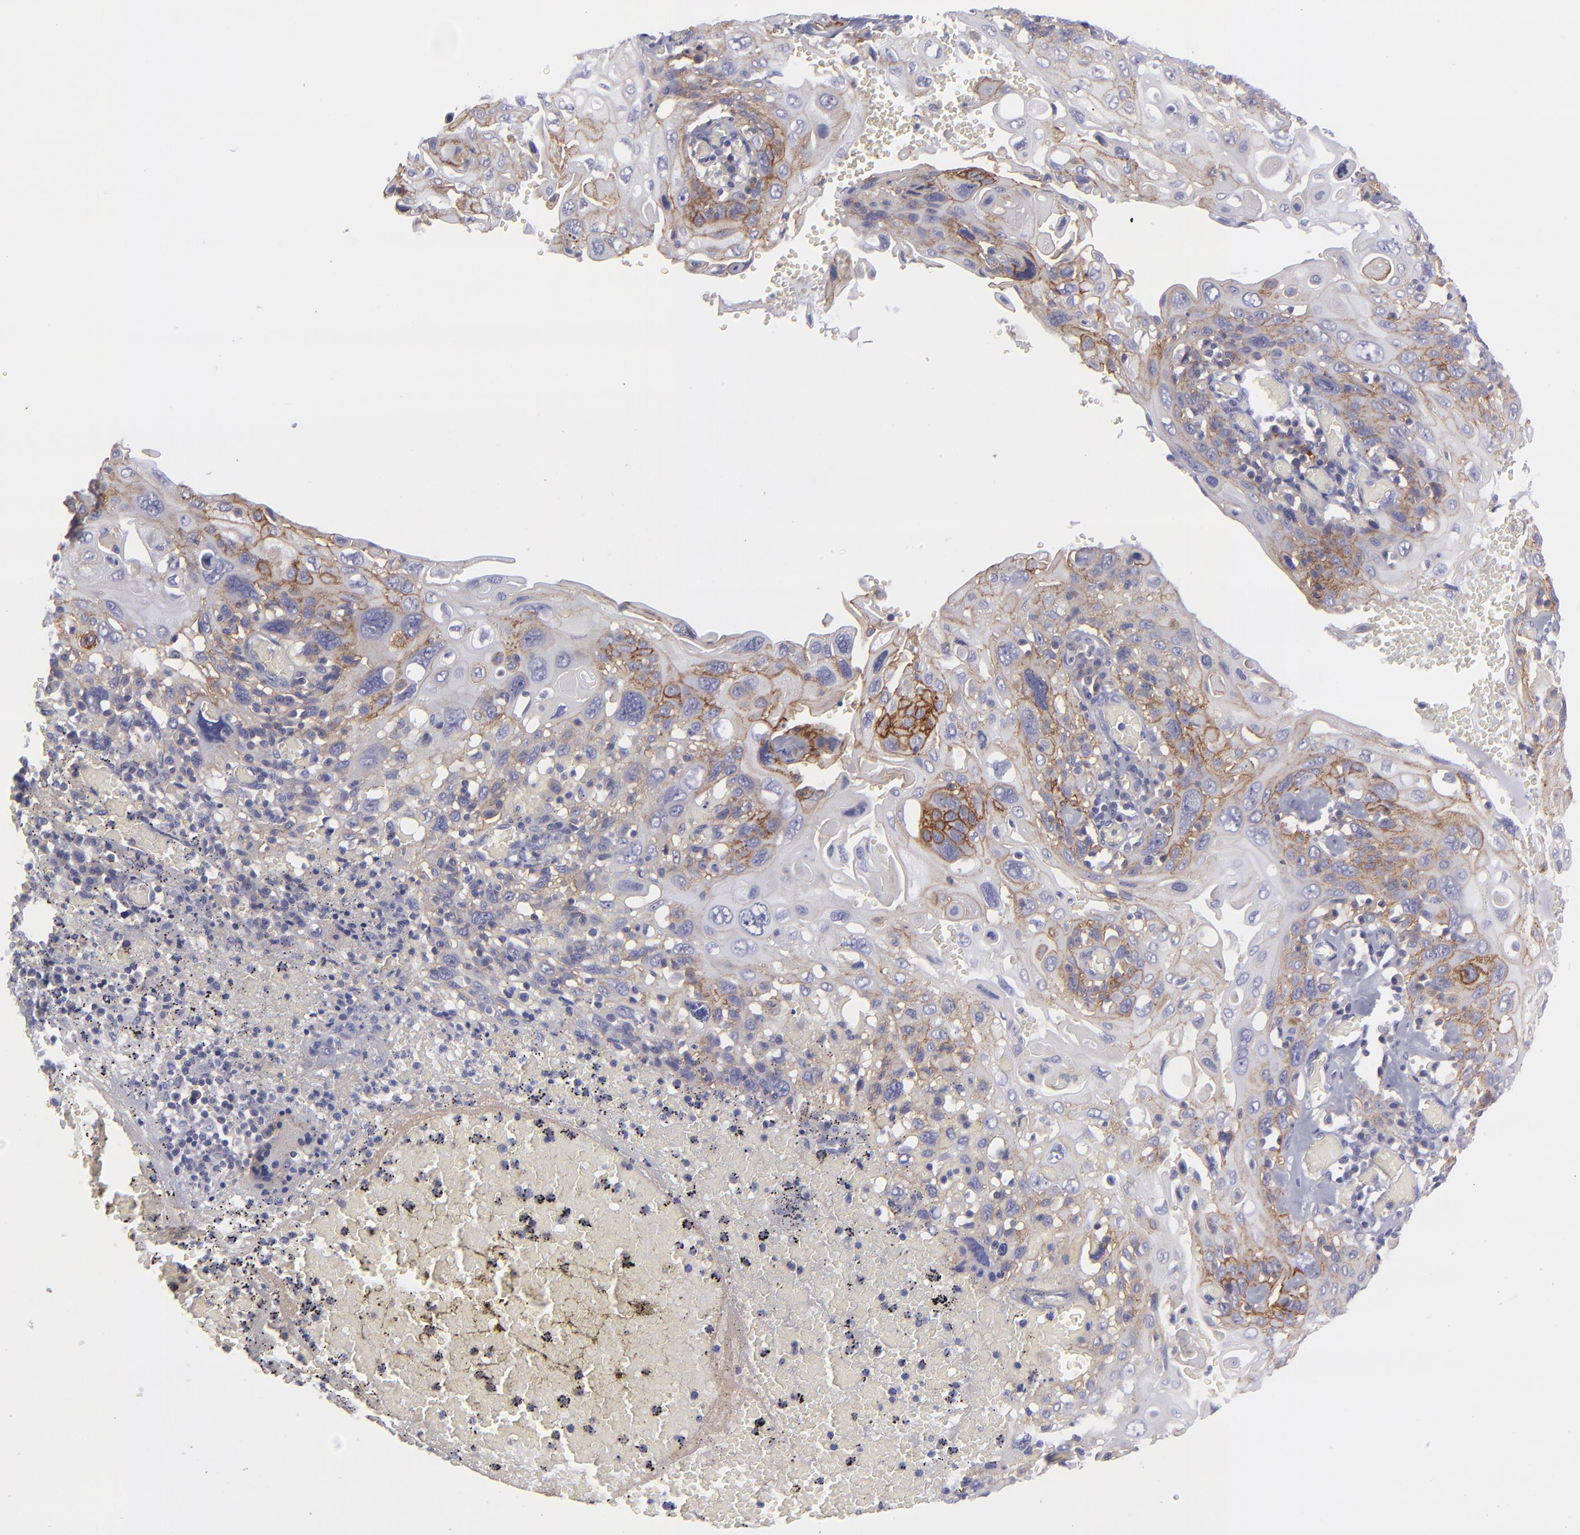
{"staining": {"intensity": "moderate", "quantity": "25%-75%", "location": "cytoplasmic/membranous"}, "tissue": "cervical cancer", "cell_type": "Tumor cells", "image_type": "cancer", "snomed": [{"axis": "morphology", "description": "Squamous cell carcinoma, NOS"}, {"axis": "topography", "description": "Cervix"}], "caption": "IHC histopathology image of human cervical squamous cell carcinoma stained for a protein (brown), which shows medium levels of moderate cytoplasmic/membranous expression in approximately 25%-75% of tumor cells.", "gene": "BSG", "patient": {"sex": "female", "age": 54}}